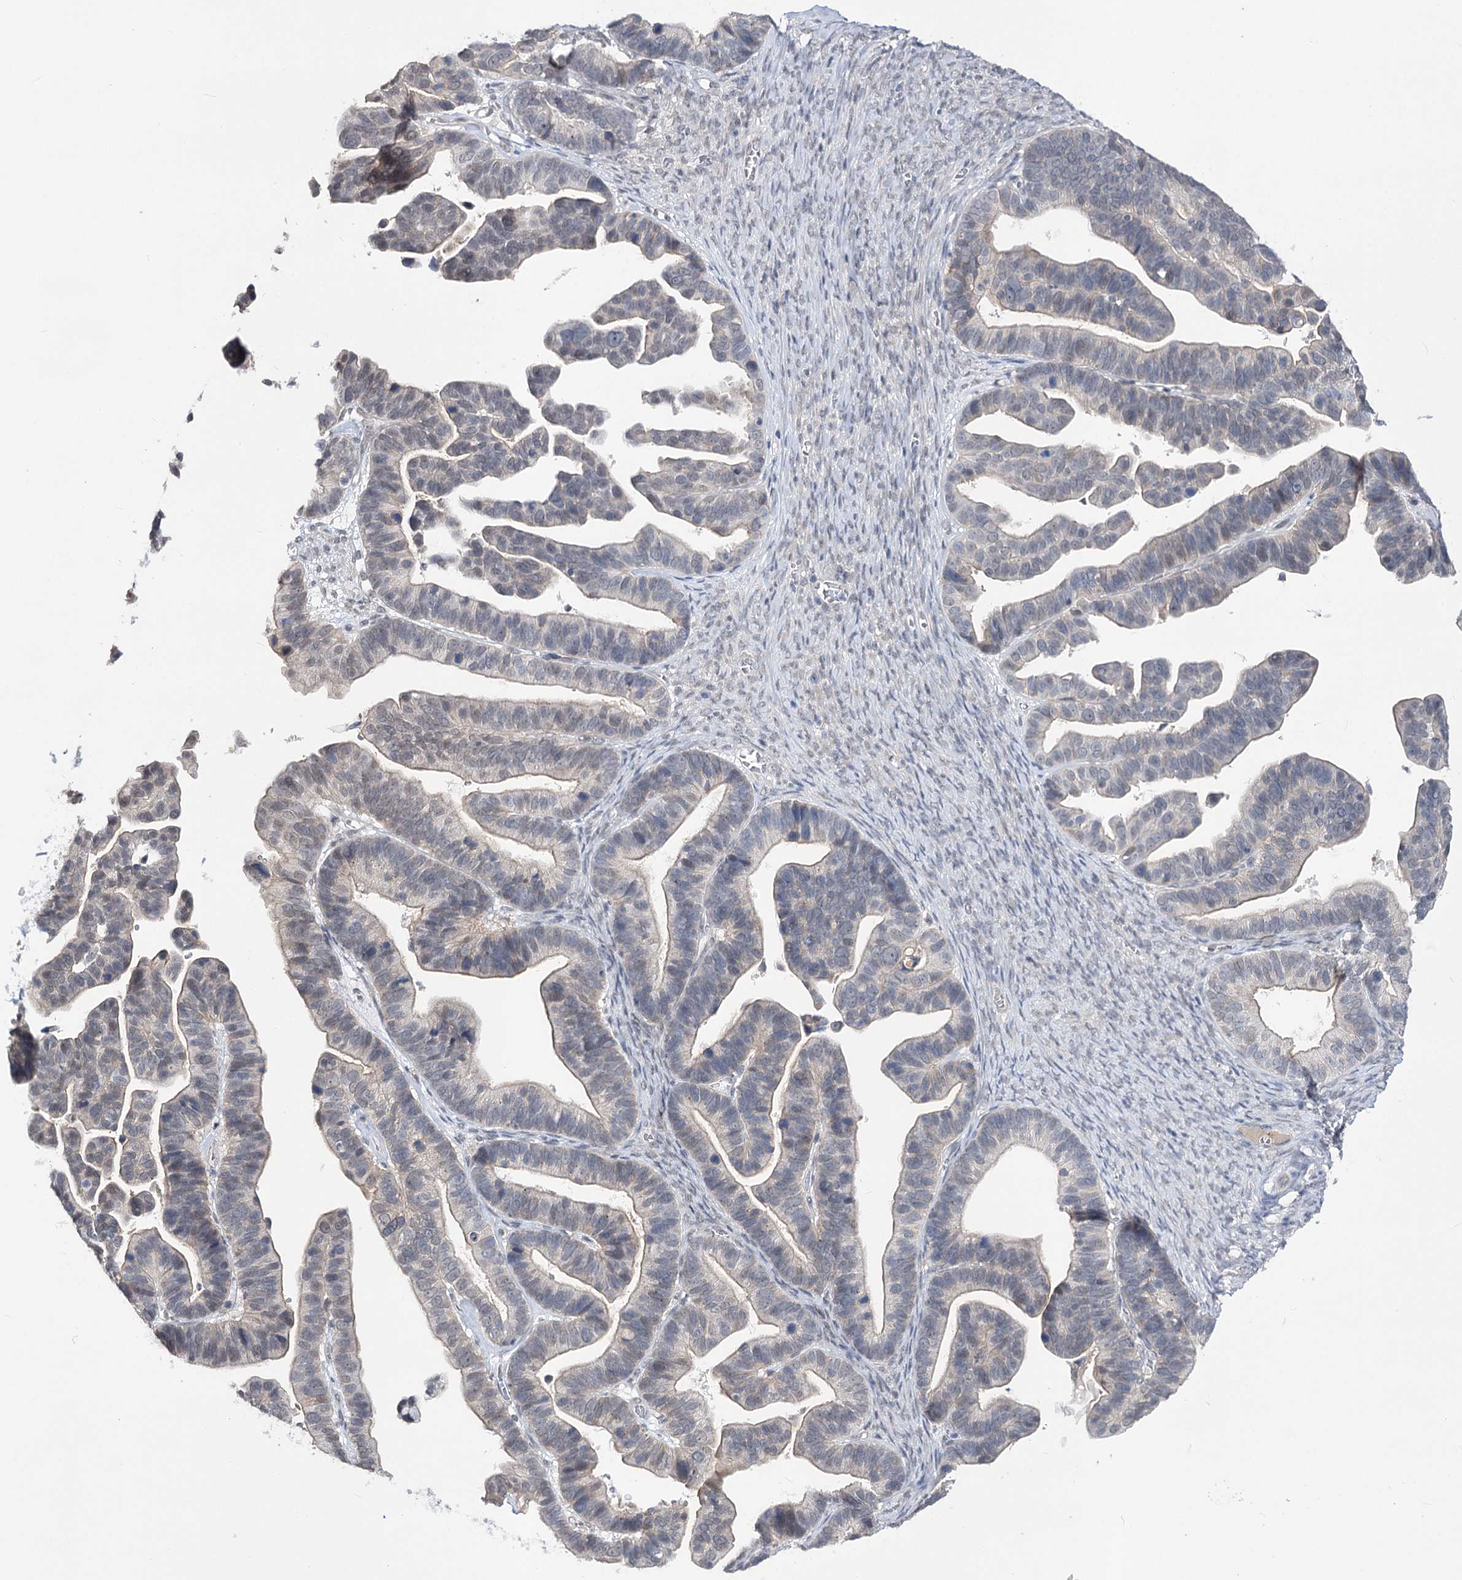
{"staining": {"intensity": "negative", "quantity": "none", "location": "none"}, "tissue": "ovarian cancer", "cell_type": "Tumor cells", "image_type": "cancer", "snomed": [{"axis": "morphology", "description": "Cystadenocarcinoma, serous, NOS"}, {"axis": "topography", "description": "Ovary"}], "caption": "This is an immunohistochemistry histopathology image of human serous cystadenocarcinoma (ovarian). There is no expression in tumor cells.", "gene": "ATP10B", "patient": {"sex": "female", "age": 56}}